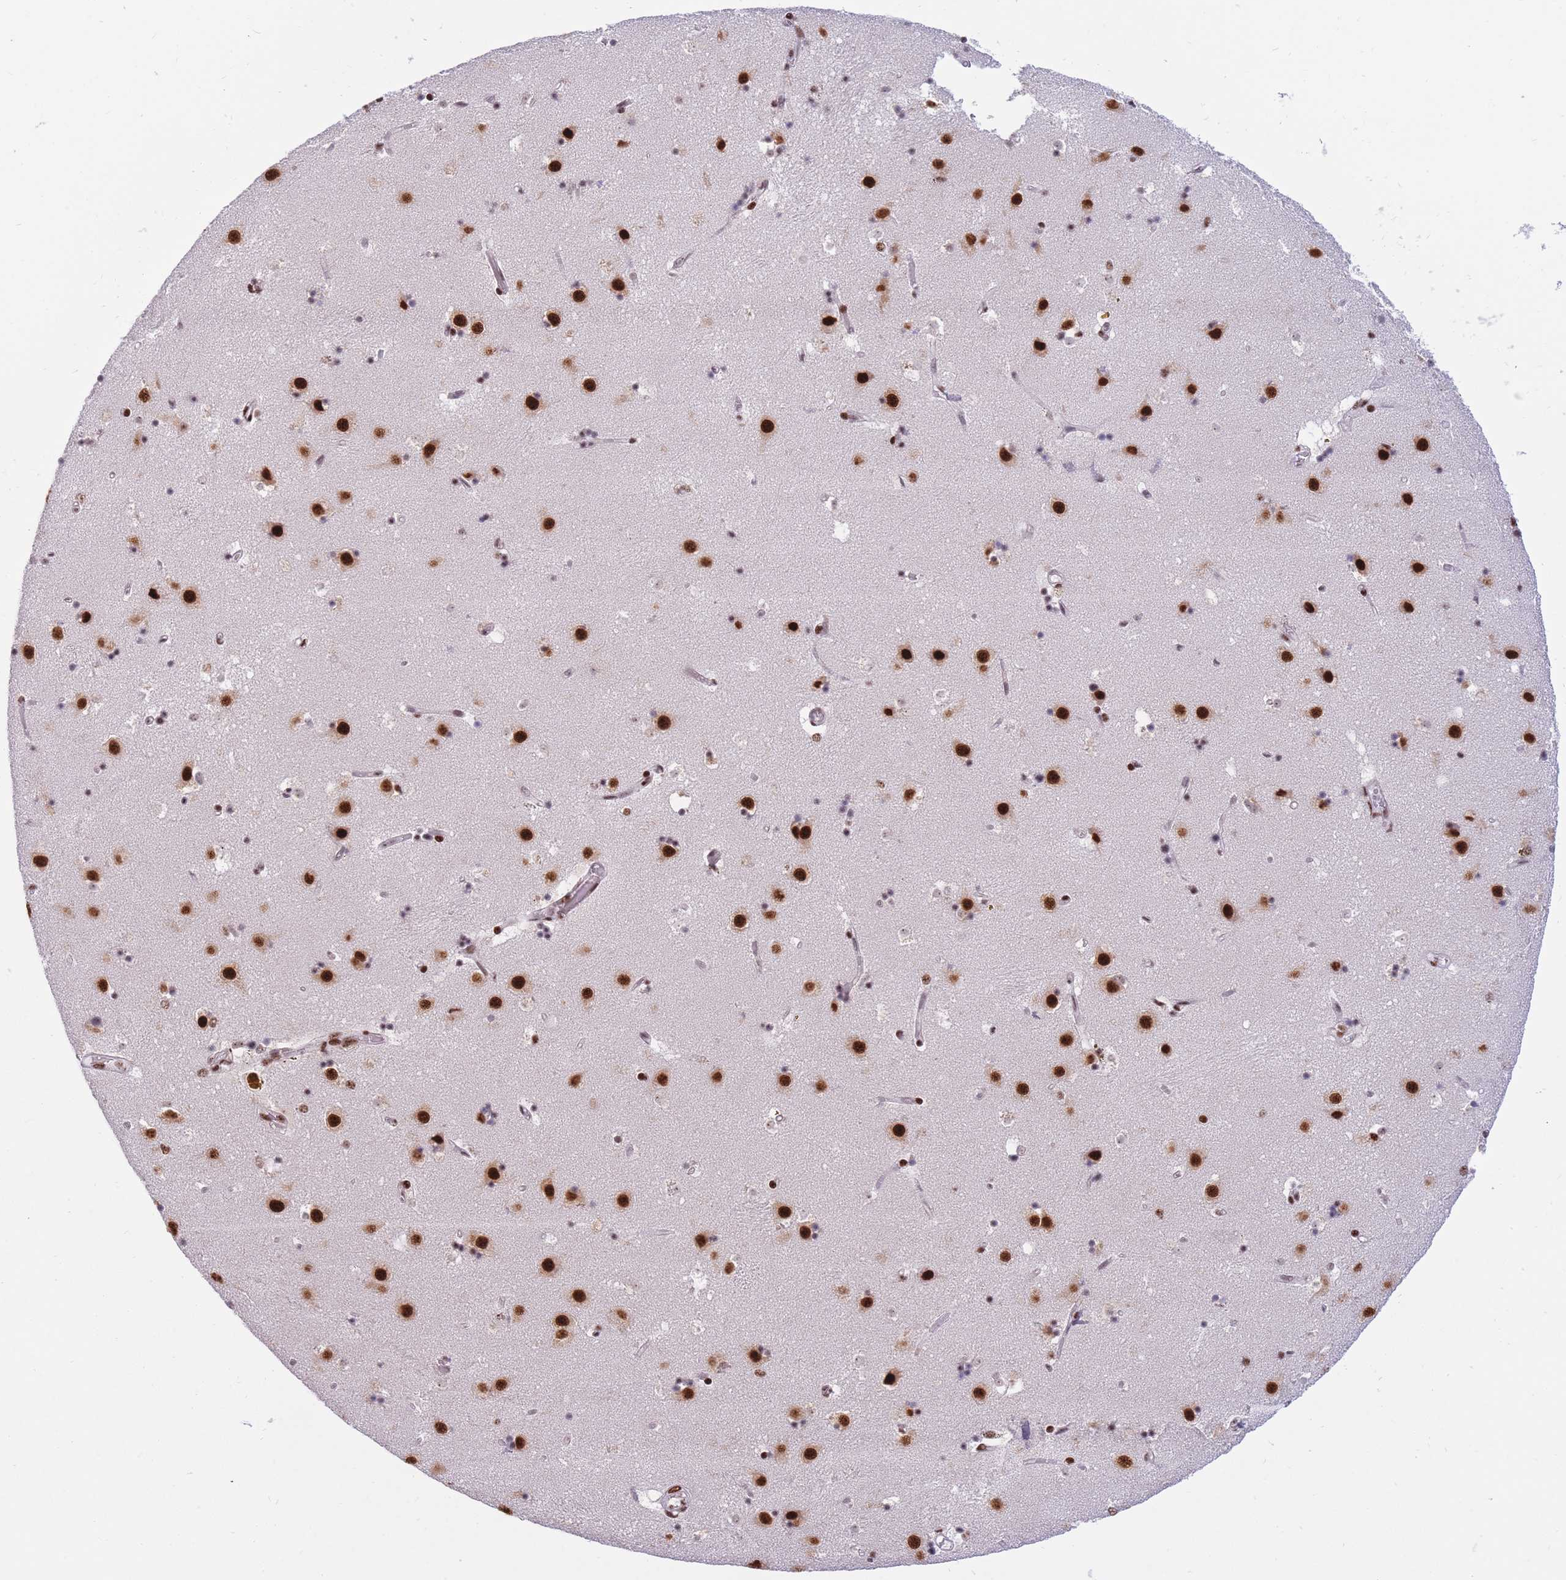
{"staining": {"intensity": "moderate", "quantity": "25%-75%", "location": "nuclear"}, "tissue": "caudate", "cell_type": "Glial cells", "image_type": "normal", "snomed": [{"axis": "morphology", "description": "Normal tissue, NOS"}, {"axis": "topography", "description": "Lateral ventricle wall"}], "caption": "Glial cells show medium levels of moderate nuclear positivity in about 25%-75% of cells in unremarkable human caudate.", "gene": "TMEM35B", "patient": {"sex": "male", "age": 58}}